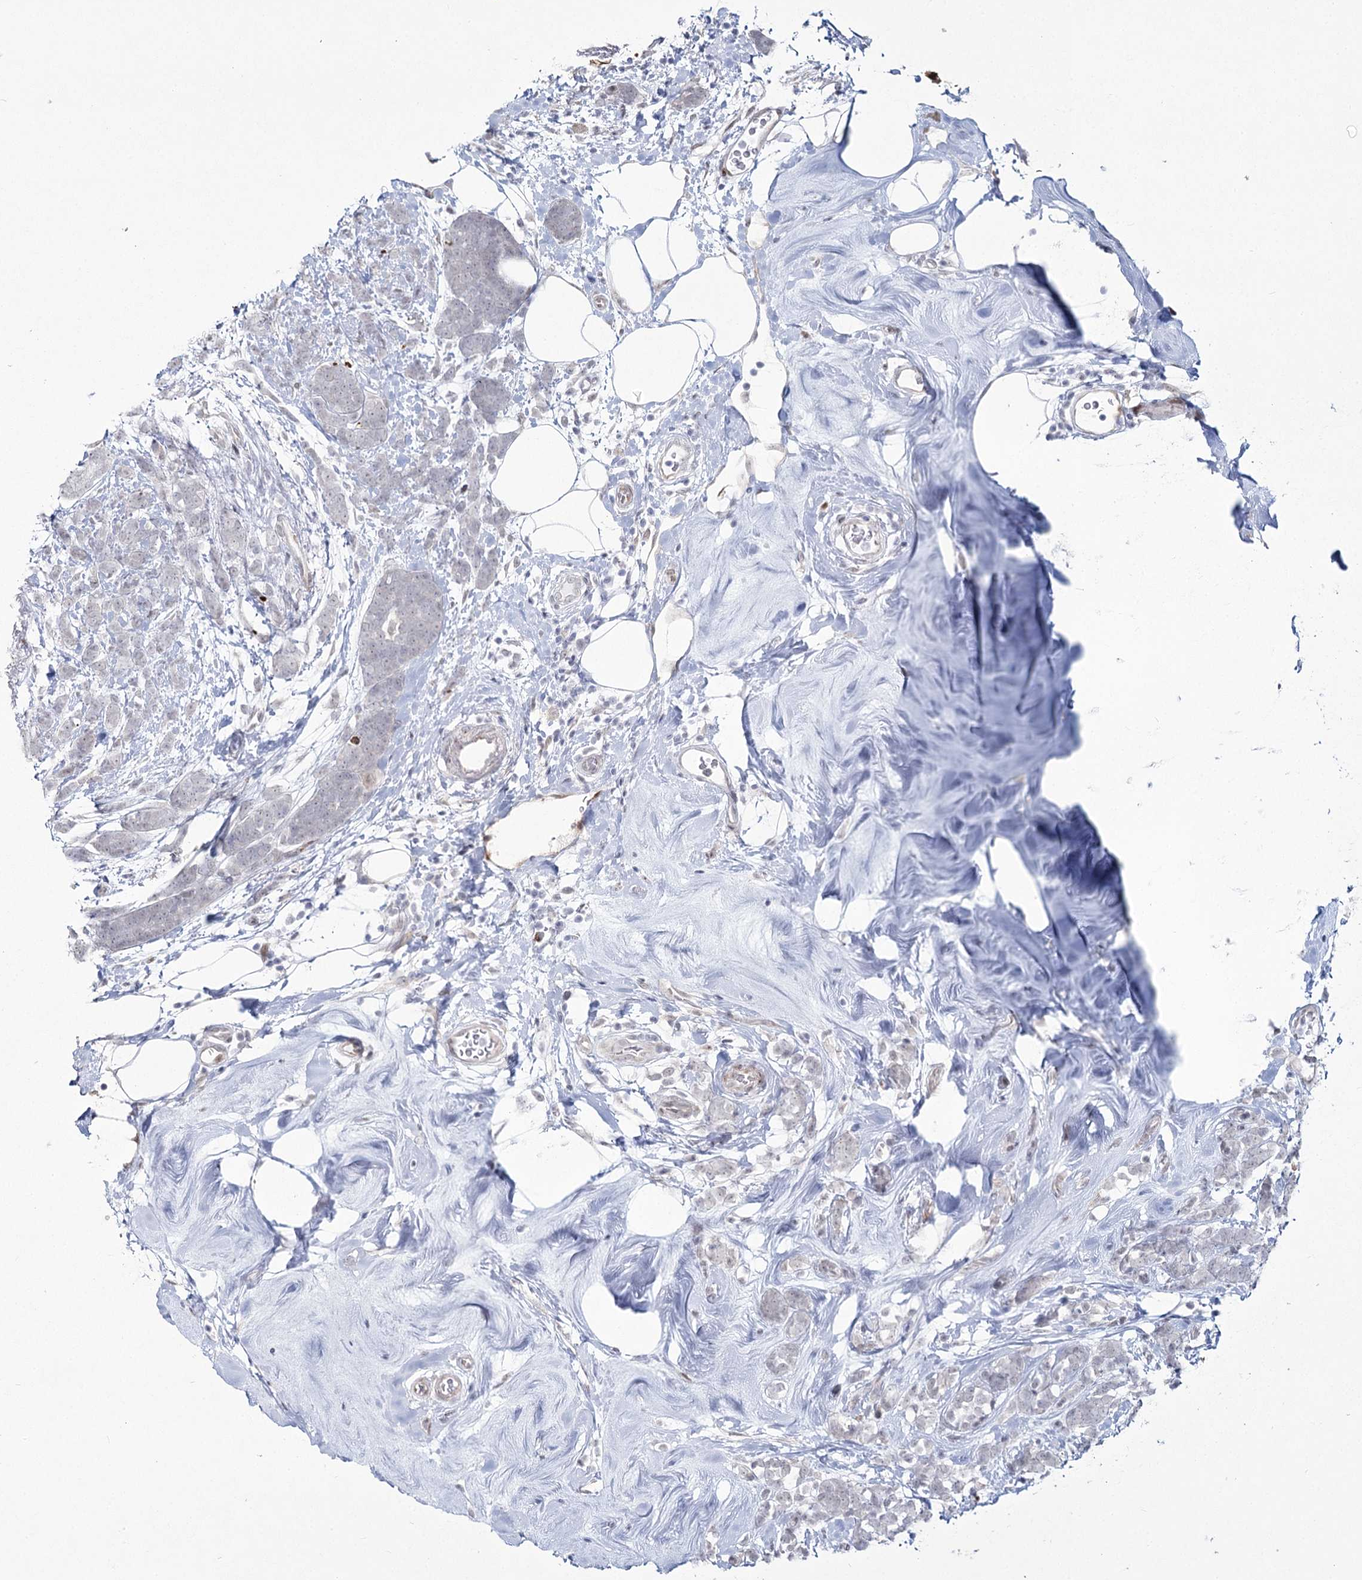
{"staining": {"intensity": "negative", "quantity": "none", "location": "none"}, "tissue": "breast cancer", "cell_type": "Tumor cells", "image_type": "cancer", "snomed": [{"axis": "morphology", "description": "Lobular carcinoma"}, {"axis": "topography", "description": "Breast"}], "caption": "High power microscopy image of an immunohistochemistry histopathology image of breast cancer, revealing no significant positivity in tumor cells.", "gene": "YBX3", "patient": {"sex": "female", "age": 58}}